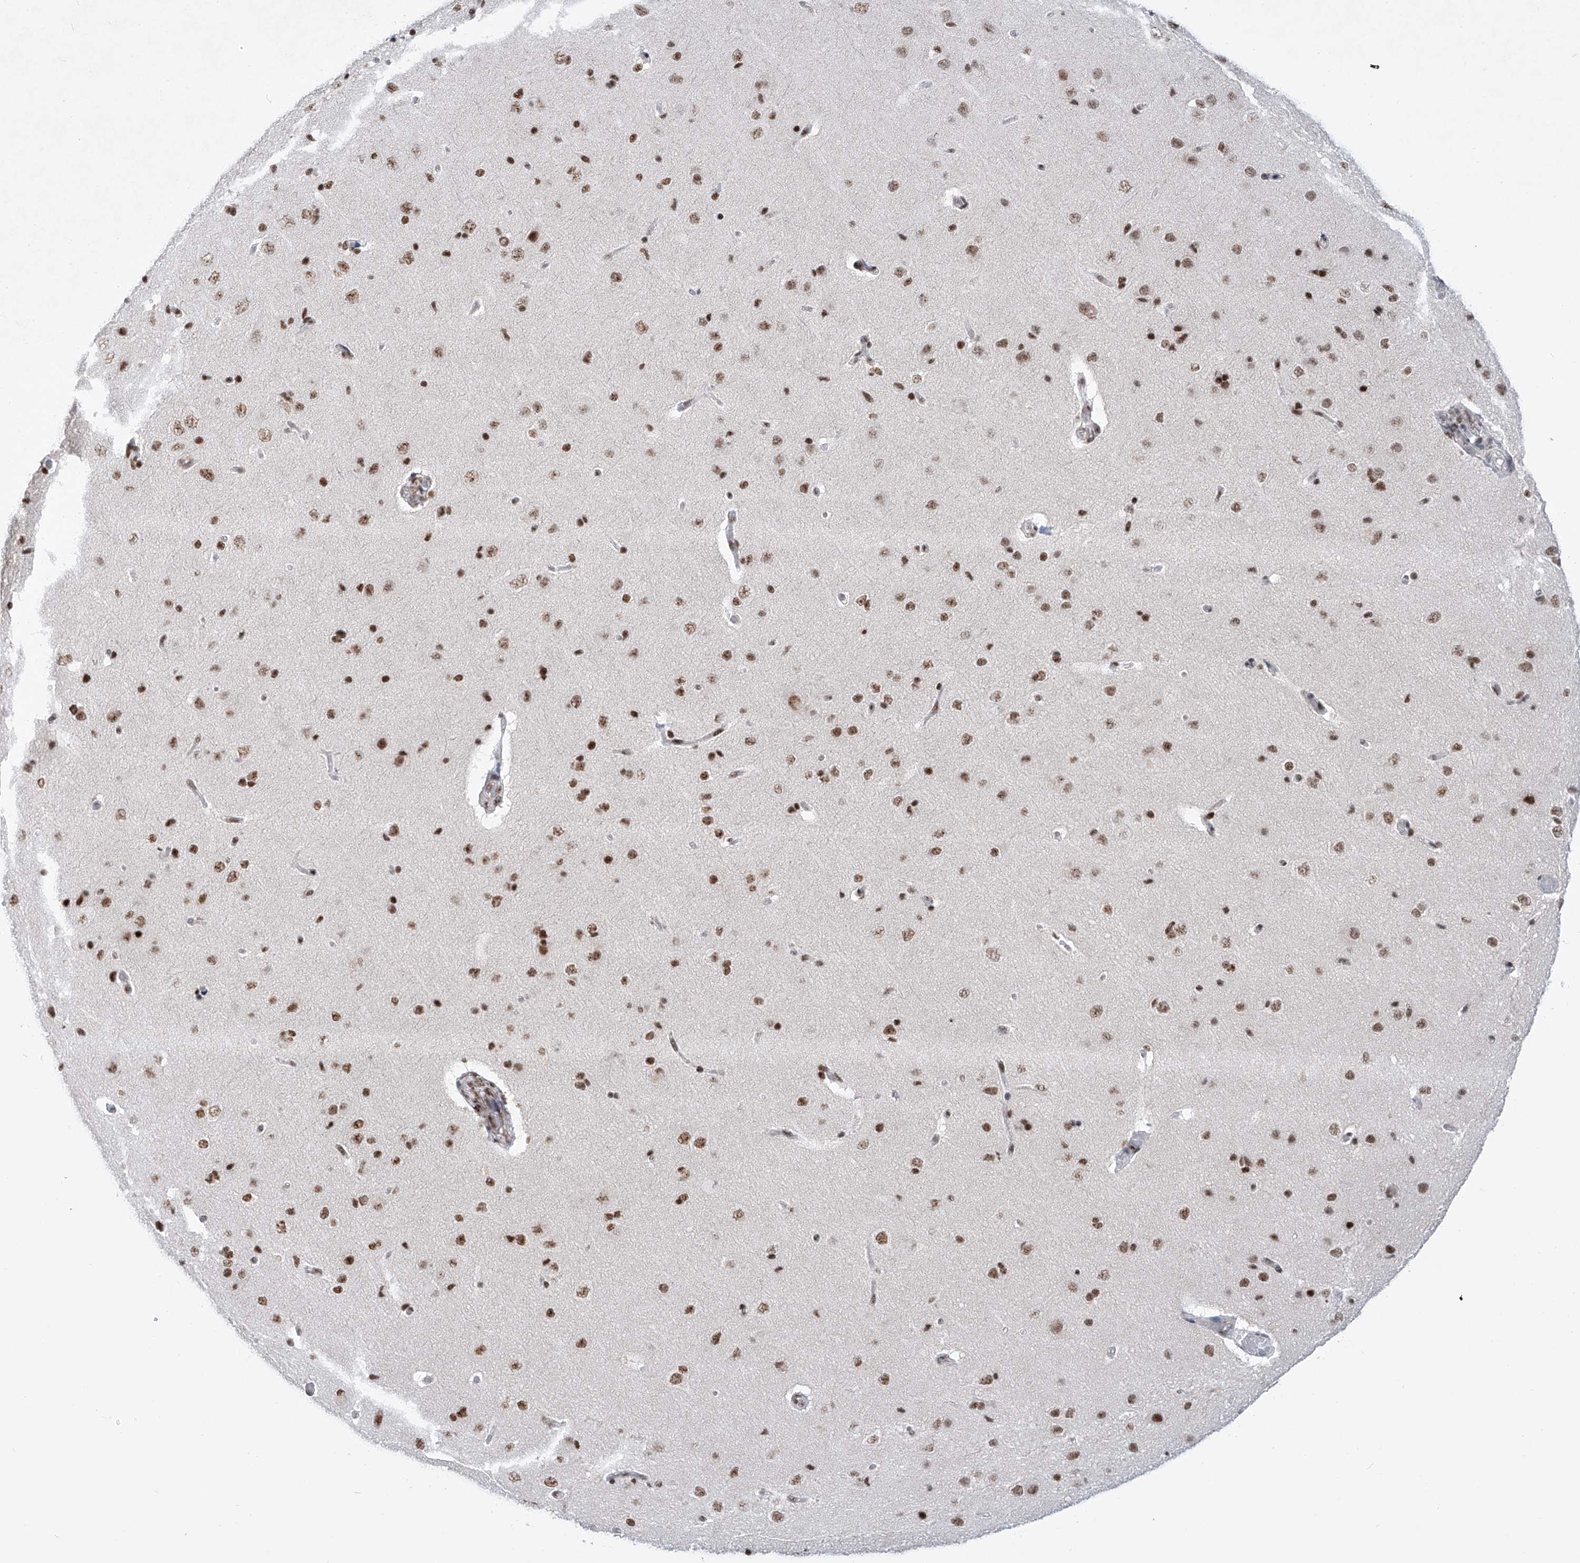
{"staining": {"intensity": "moderate", "quantity": ">75%", "location": "nuclear"}, "tissue": "cerebral cortex", "cell_type": "Endothelial cells", "image_type": "normal", "snomed": [{"axis": "morphology", "description": "Normal tissue, NOS"}, {"axis": "topography", "description": "Cerebral cortex"}], "caption": "An image of human cerebral cortex stained for a protein displays moderate nuclear brown staining in endothelial cells.", "gene": "TAF4", "patient": {"sex": "male", "age": 34}}